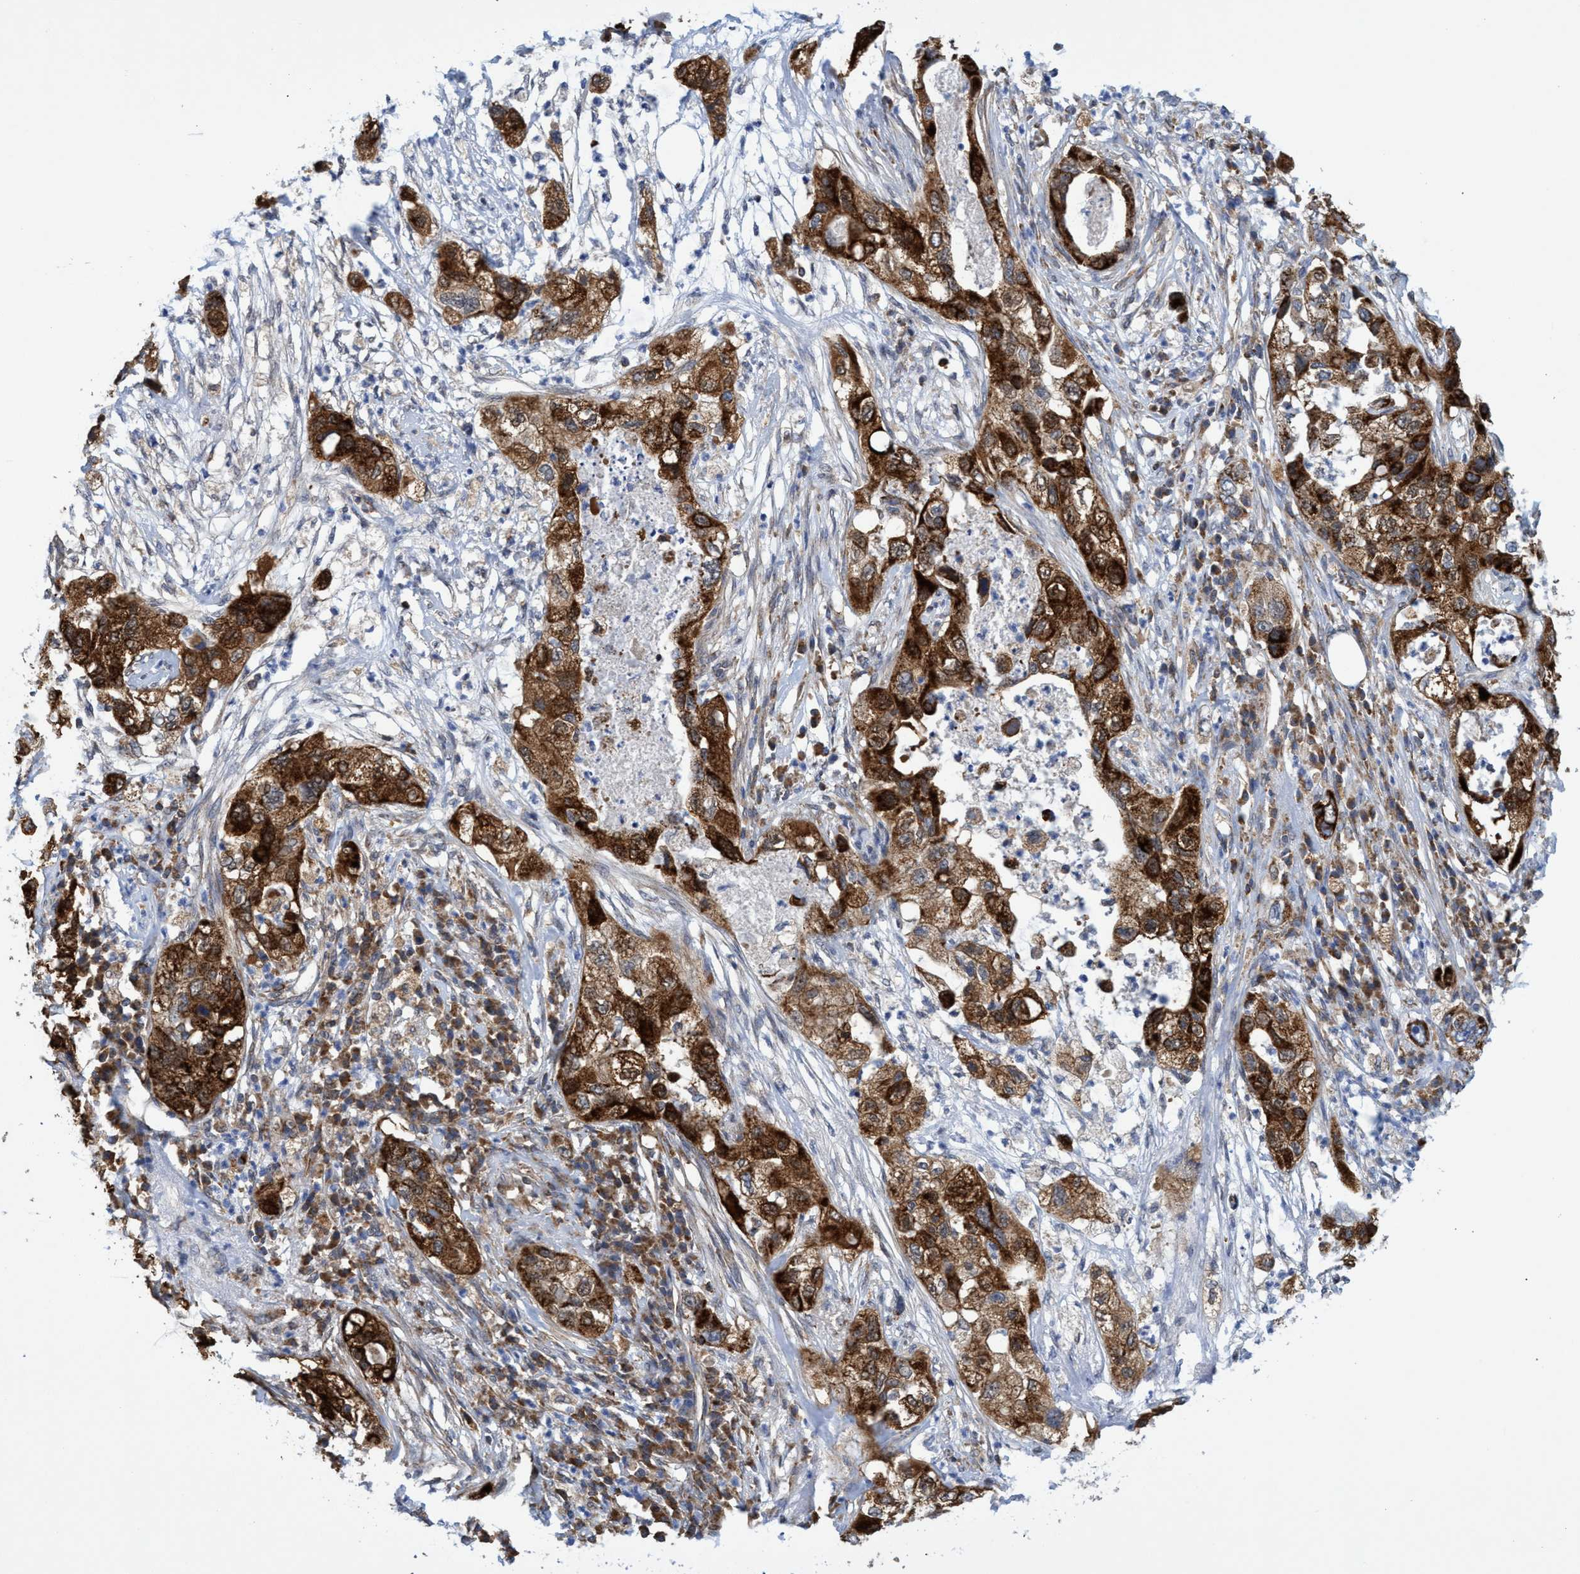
{"staining": {"intensity": "strong", "quantity": ">75%", "location": "cytoplasmic/membranous"}, "tissue": "pancreatic cancer", "cell_type": "Tumor cells", "image_type": "cancer", "snomed": [{"axis": "morphology", "description": "Adenocarcinoma, NOS"}, {"axis": "topography", "description": "Pancreas"}], "caption": "Human pancreatic adenocarcinoma stained with a brown dye reveals strong cytoplasmic/membranous positive staining in about >75% of tumor cells.", "gene": "CRYZ", "patient": {"sex": "female", "age": 78}}